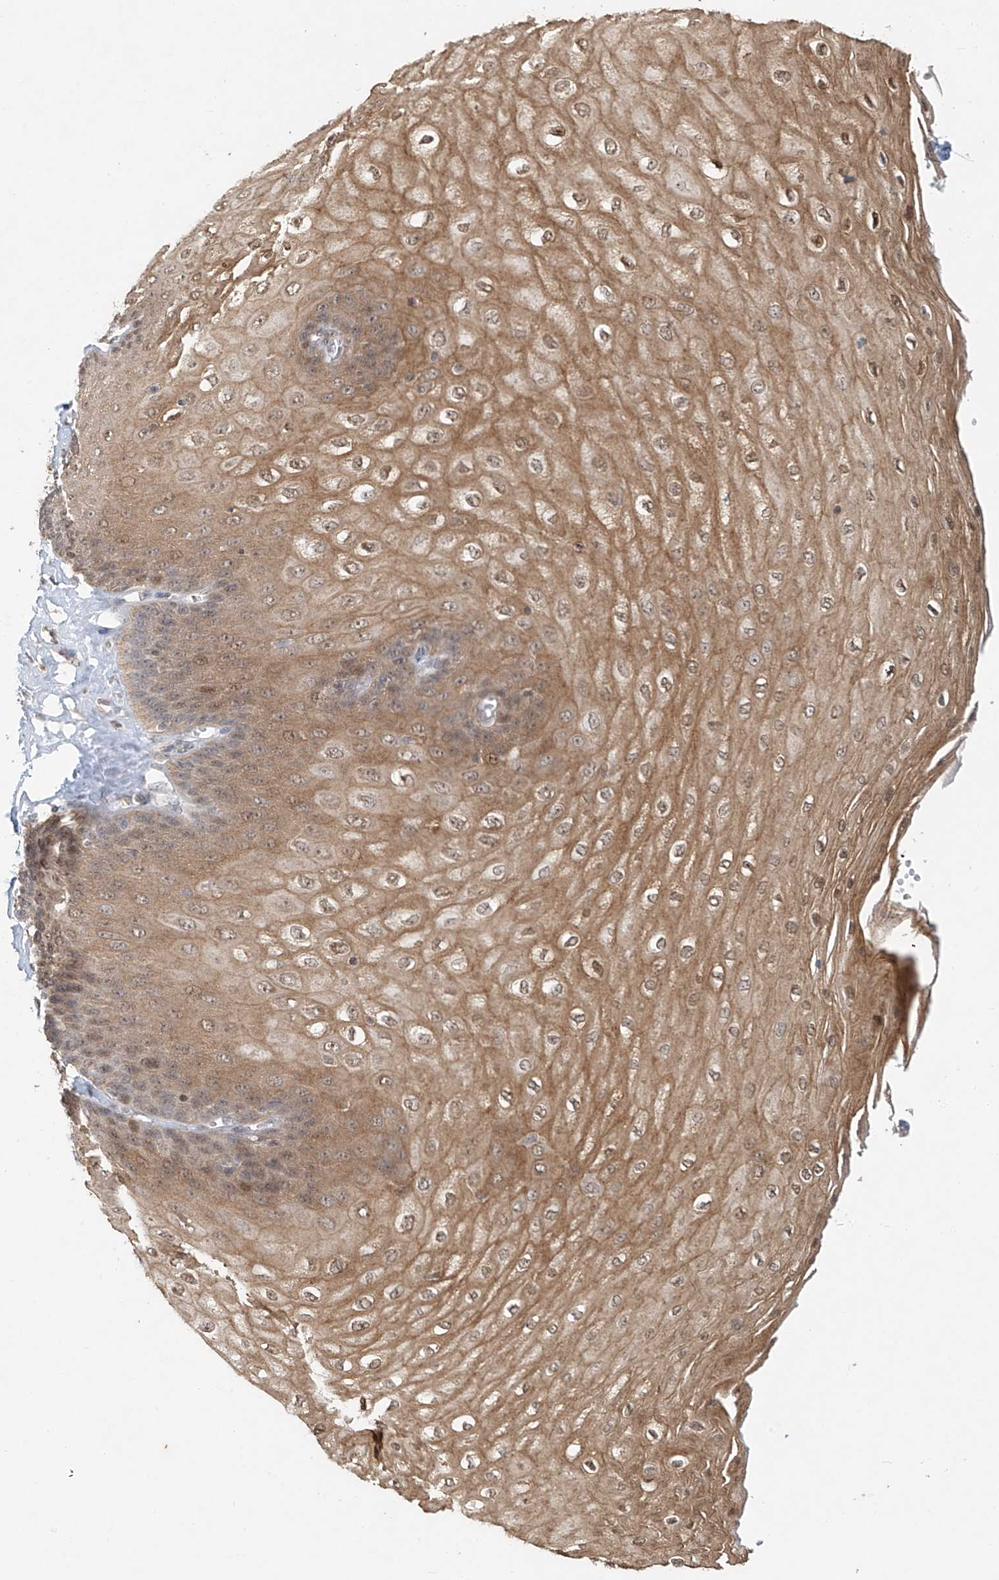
{"staining": {"intensity": "moderate", "quantity": ">75%", "location": "cytoplasmic/membranous,nuclear"}, "tissue": "esophagus", "cell_type": "Squamous epithelial cells", "image_type": "normal", "snomed": [{"axis": "morphology", "description": "Normal tissue, NOS"}, {"axis": "topography", "description": "Esophagus"}], "caption": "Protein staining by immunohistochemistry reveals moderate cytoplasmic/membranous,nuclear positivity in approximately >75% of squamous epithelial cells in unremarkable esophagus. (DAB (3,3'-diaminobenzidine) IHC, brown staining for protein, blue staining for nuclei).", "gene": "SYTL3", "patient": {"sex": "male", "age": 60}}